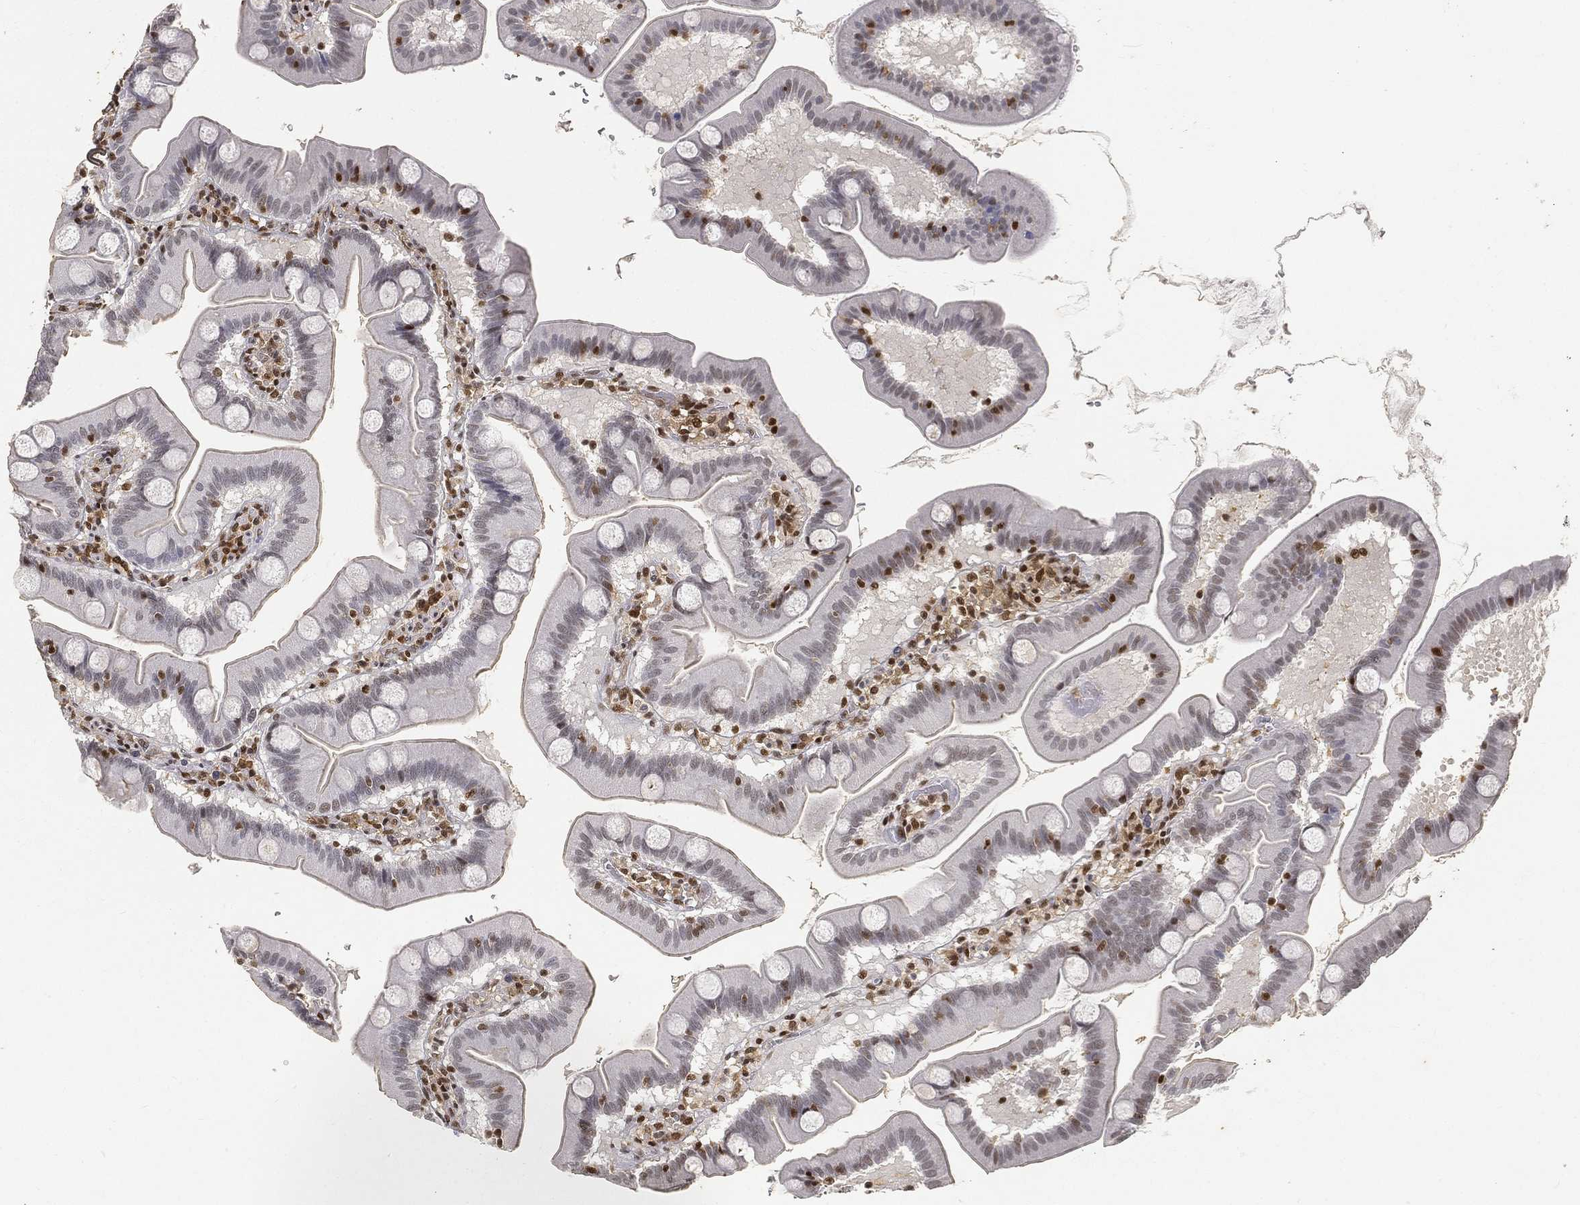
{"staining": {"intensity": "negative", "quantity": "none", "location": "none"}, "tissue": "duodenum", "cell_type": "Glandular cells", "image_type": "normal", "snomed": [{"axis": "morphology", "description": "Normal tissue, NOS"}, {"axis": "topography", "description": "Duodenum"}], "caption": "High power microscopy photomicrograph of an immunohistochemistry (IHC) photomicrograph of benign duodenum, revealing no significant staining in glandular cells.", "gene": "CRTC3", "patient": {"sex": "male", "age": 59}}